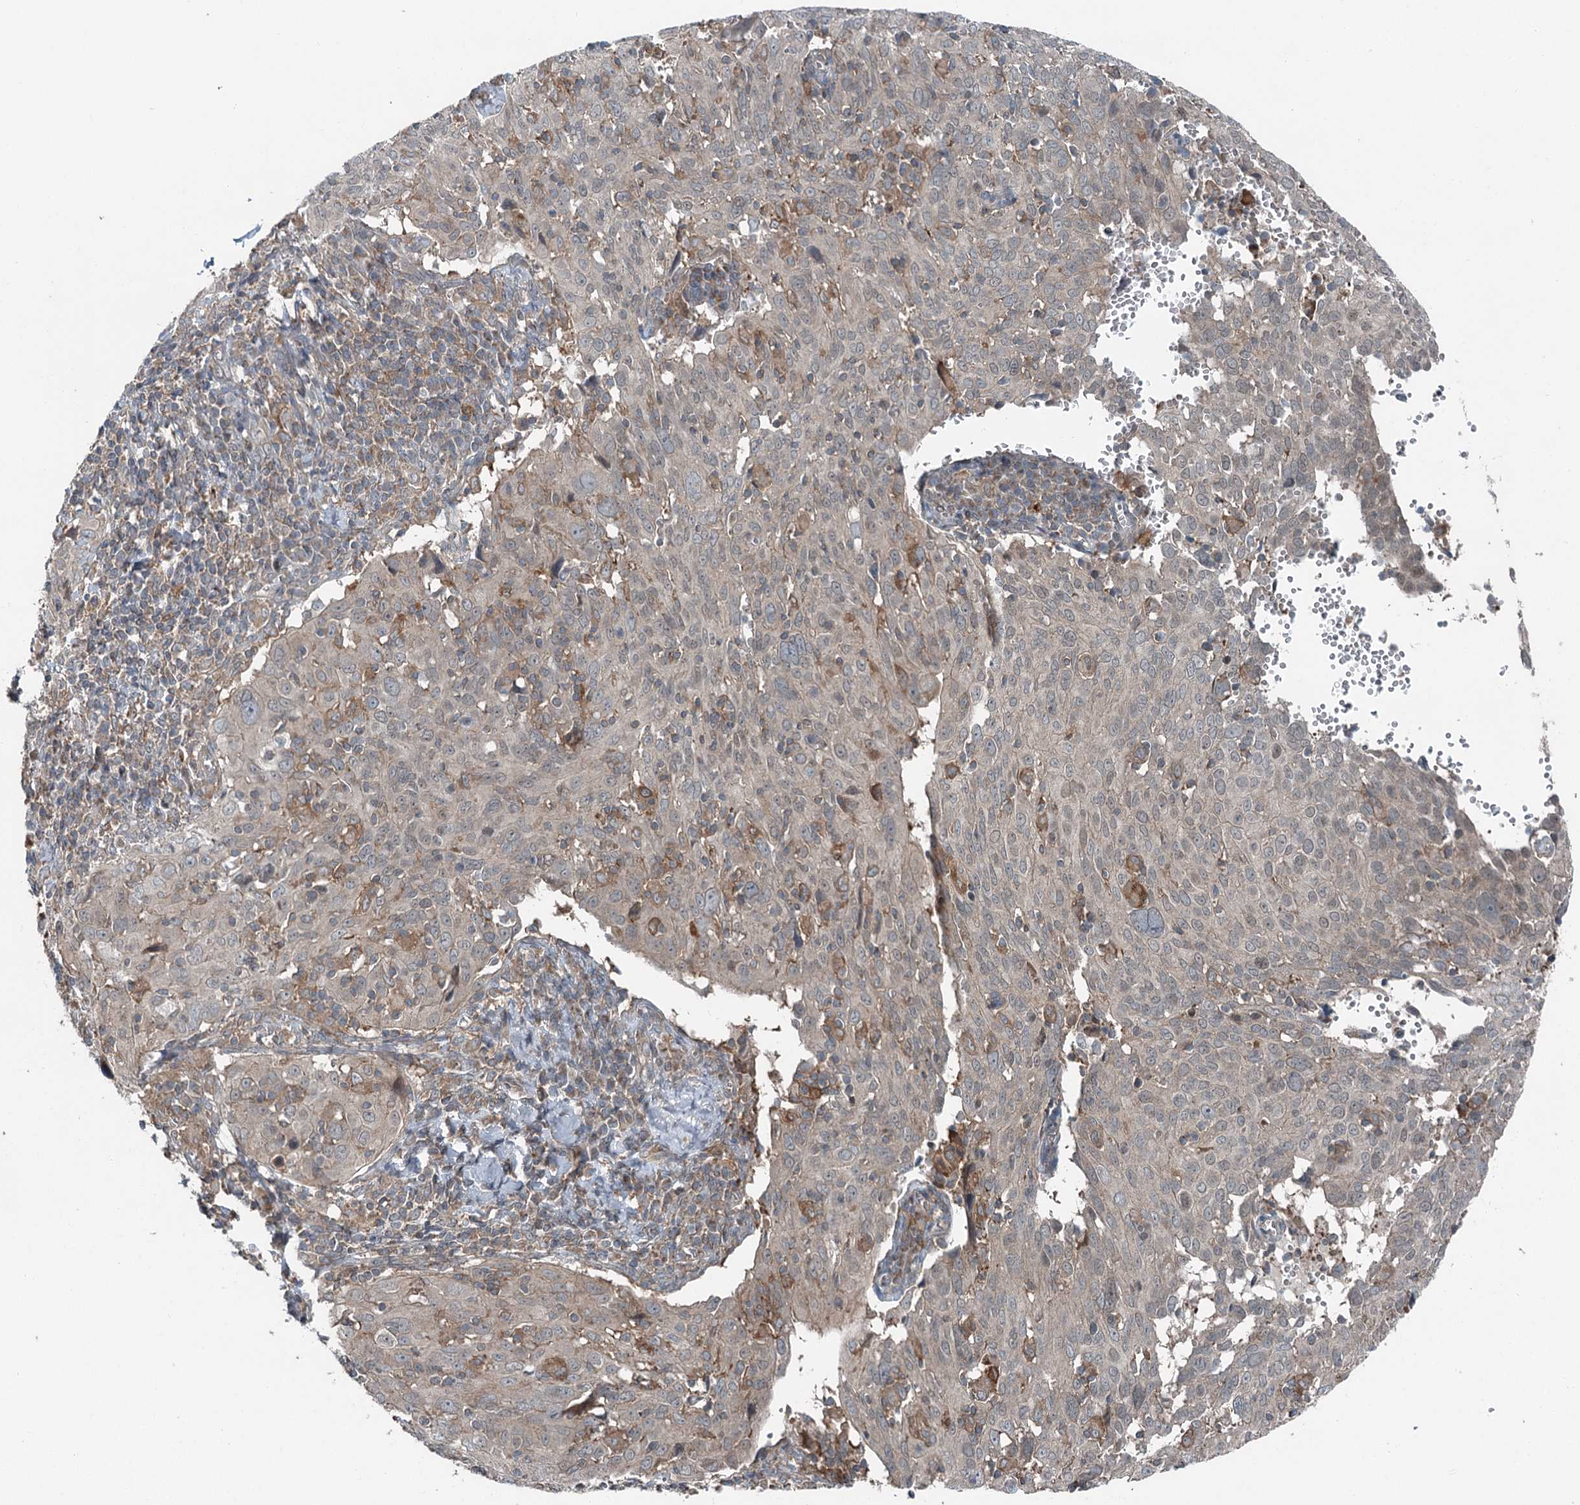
{"staining": {"intensity": "negative", "quantity": "none", "location": "none"}, "tissue": "cervical cancer", "cell_type": "Tumor cells", "image_type": "cancer", "snomed": [{"axis": "morphology", "description": "Squamous cell carcinoma, NOS"}, {"axis": "topography", "description": "Cervix"}], "caption": "Histopathology image shows no significant protein staining in tumor cells of cervical squamous cell carcinoma.", "gene": "SKIC3", "patient": {"sex": "female", "age": 31}}